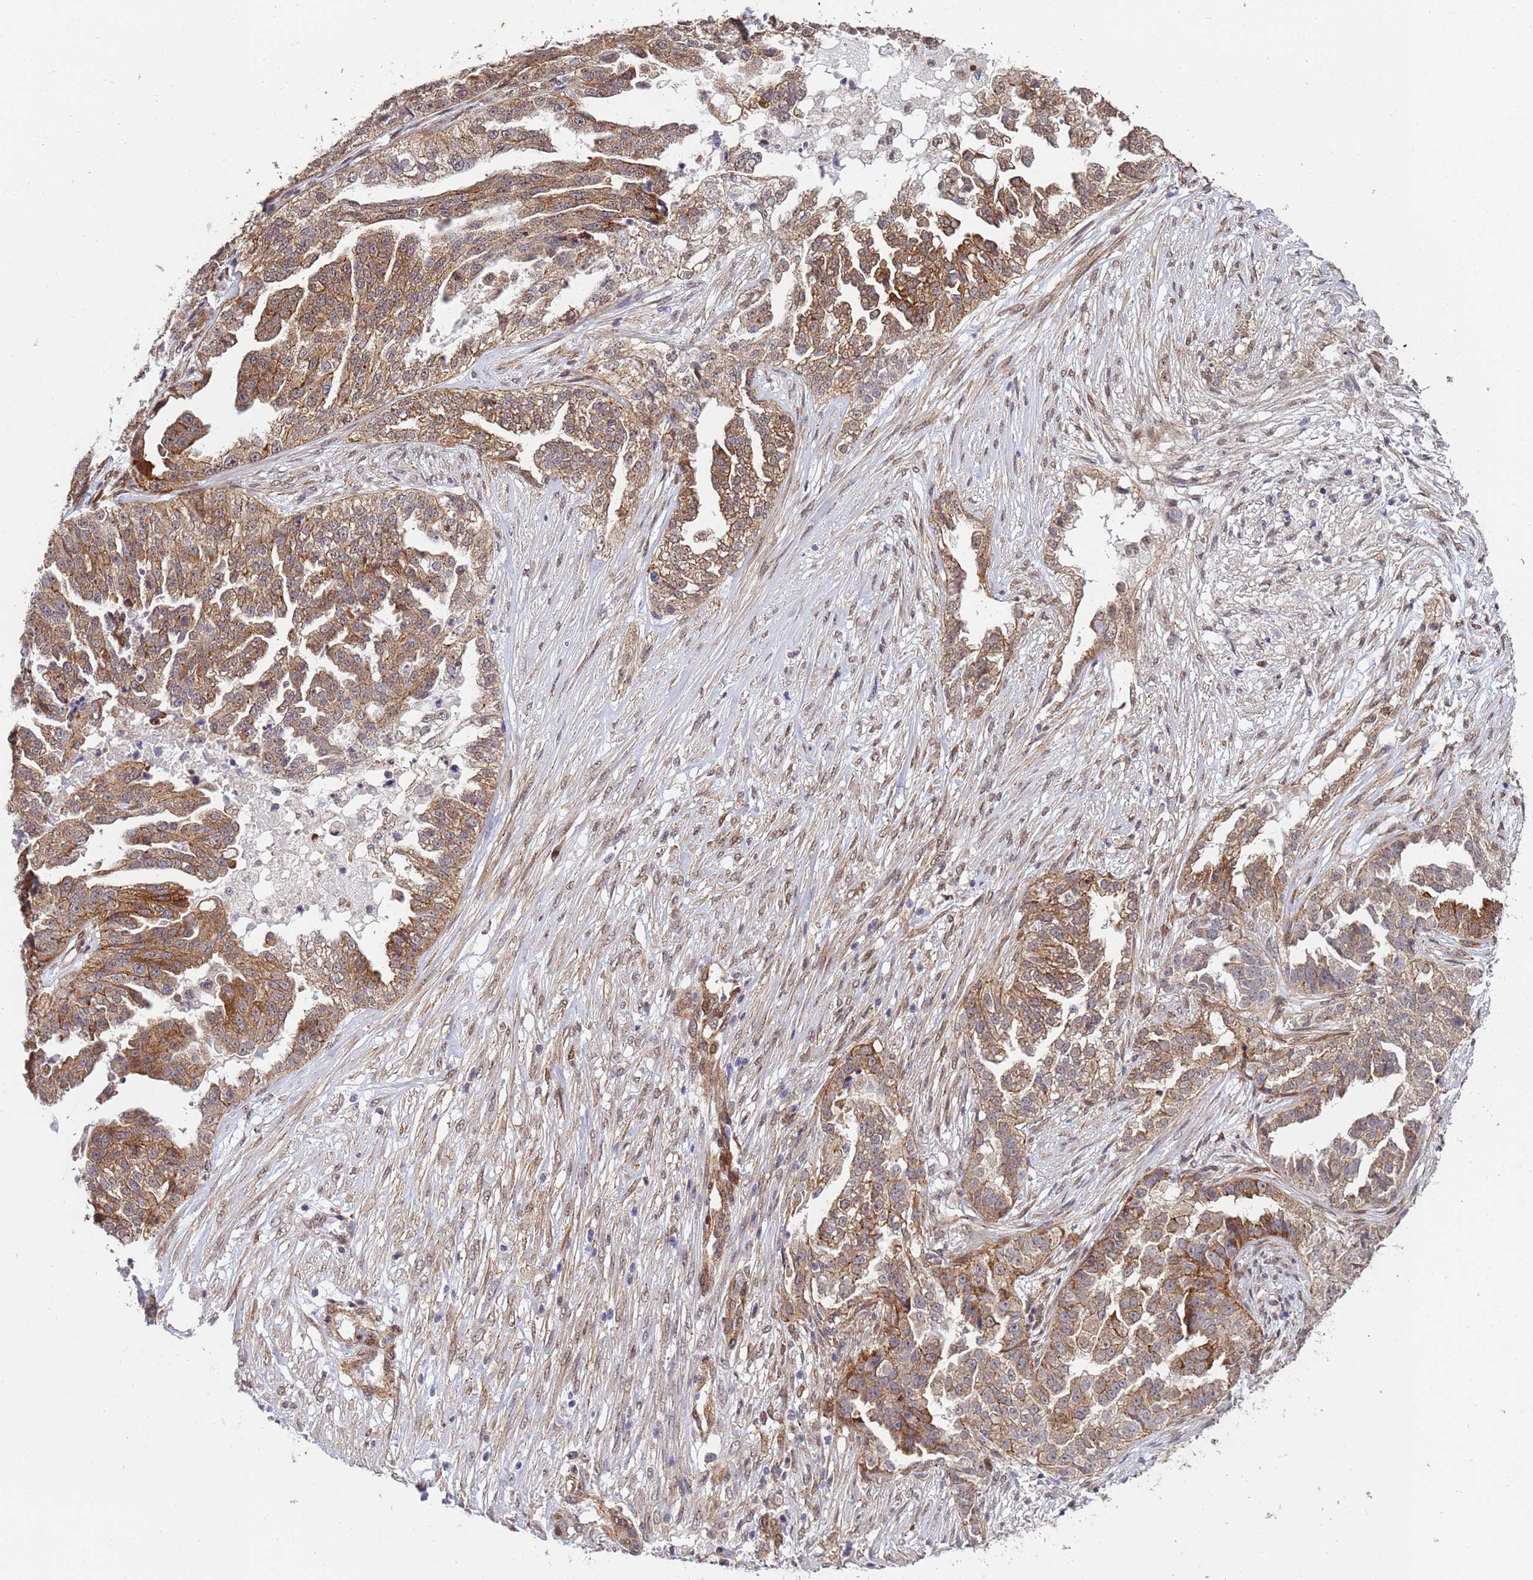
{"staining": {"intensity": "moderate", "quantity": ">75%", "location": "cytoplasmic/membranous"}, "tissue": "ovarian cancer", "cell_type": "Tumor cells", "image_type": "cancer", "snomed": [{"axis": "morphology", "description": "Cystadenocarcinoma, serous, NOS"}, {"axis": "topography", "description": "Ovary"}], "caption": "This photomicrograph exhibits IHC staining of human ovarian cancer, with medium moderate cytoplasmic/membranous staining in approximately >75% of tumor cells.", "gene": "TRIP6", "patient": {"sex": "female", "age": 58}}